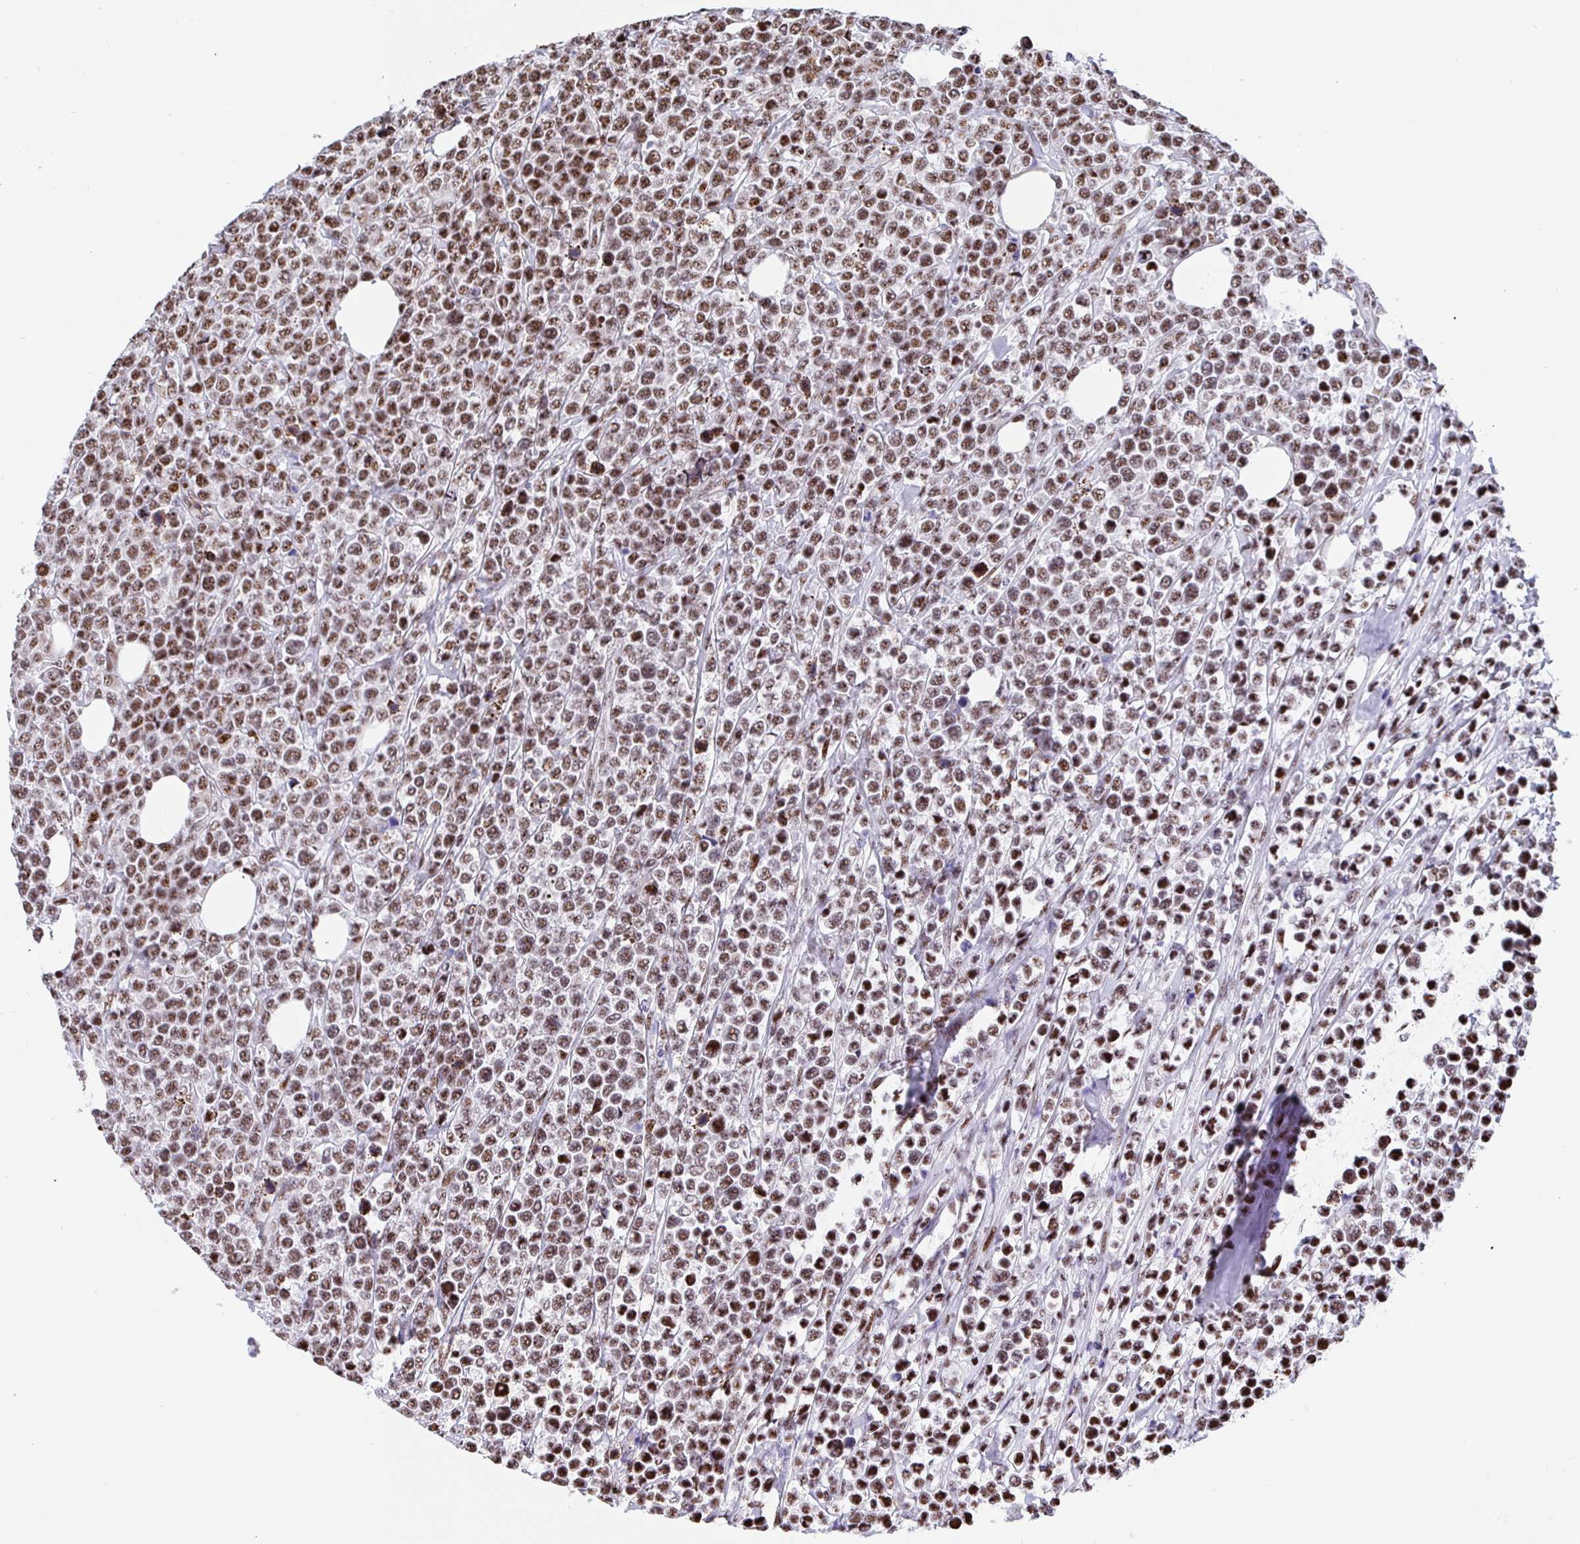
{"staining": {"intensity": "moderate", "quantity": "25%-75%", "location": "nuclear"}, "tissue": "lymphoma", "cell_type": "Tumor cells", "image_type": "cancer", "snomed": [{"axis": "morphology", "description": "Malignant lymphoma, non-Hodgkin's type, High grade"}, {"axis": "topography", "description": "Soft tissue"}], "caption": "This is a histology image of immunohistochemistry staining of lymphoma, which shows moderate positivity in the nuclear of tumor cells.", "gene": "SETD5", "patient": {"sex": "female", "age": 56}}